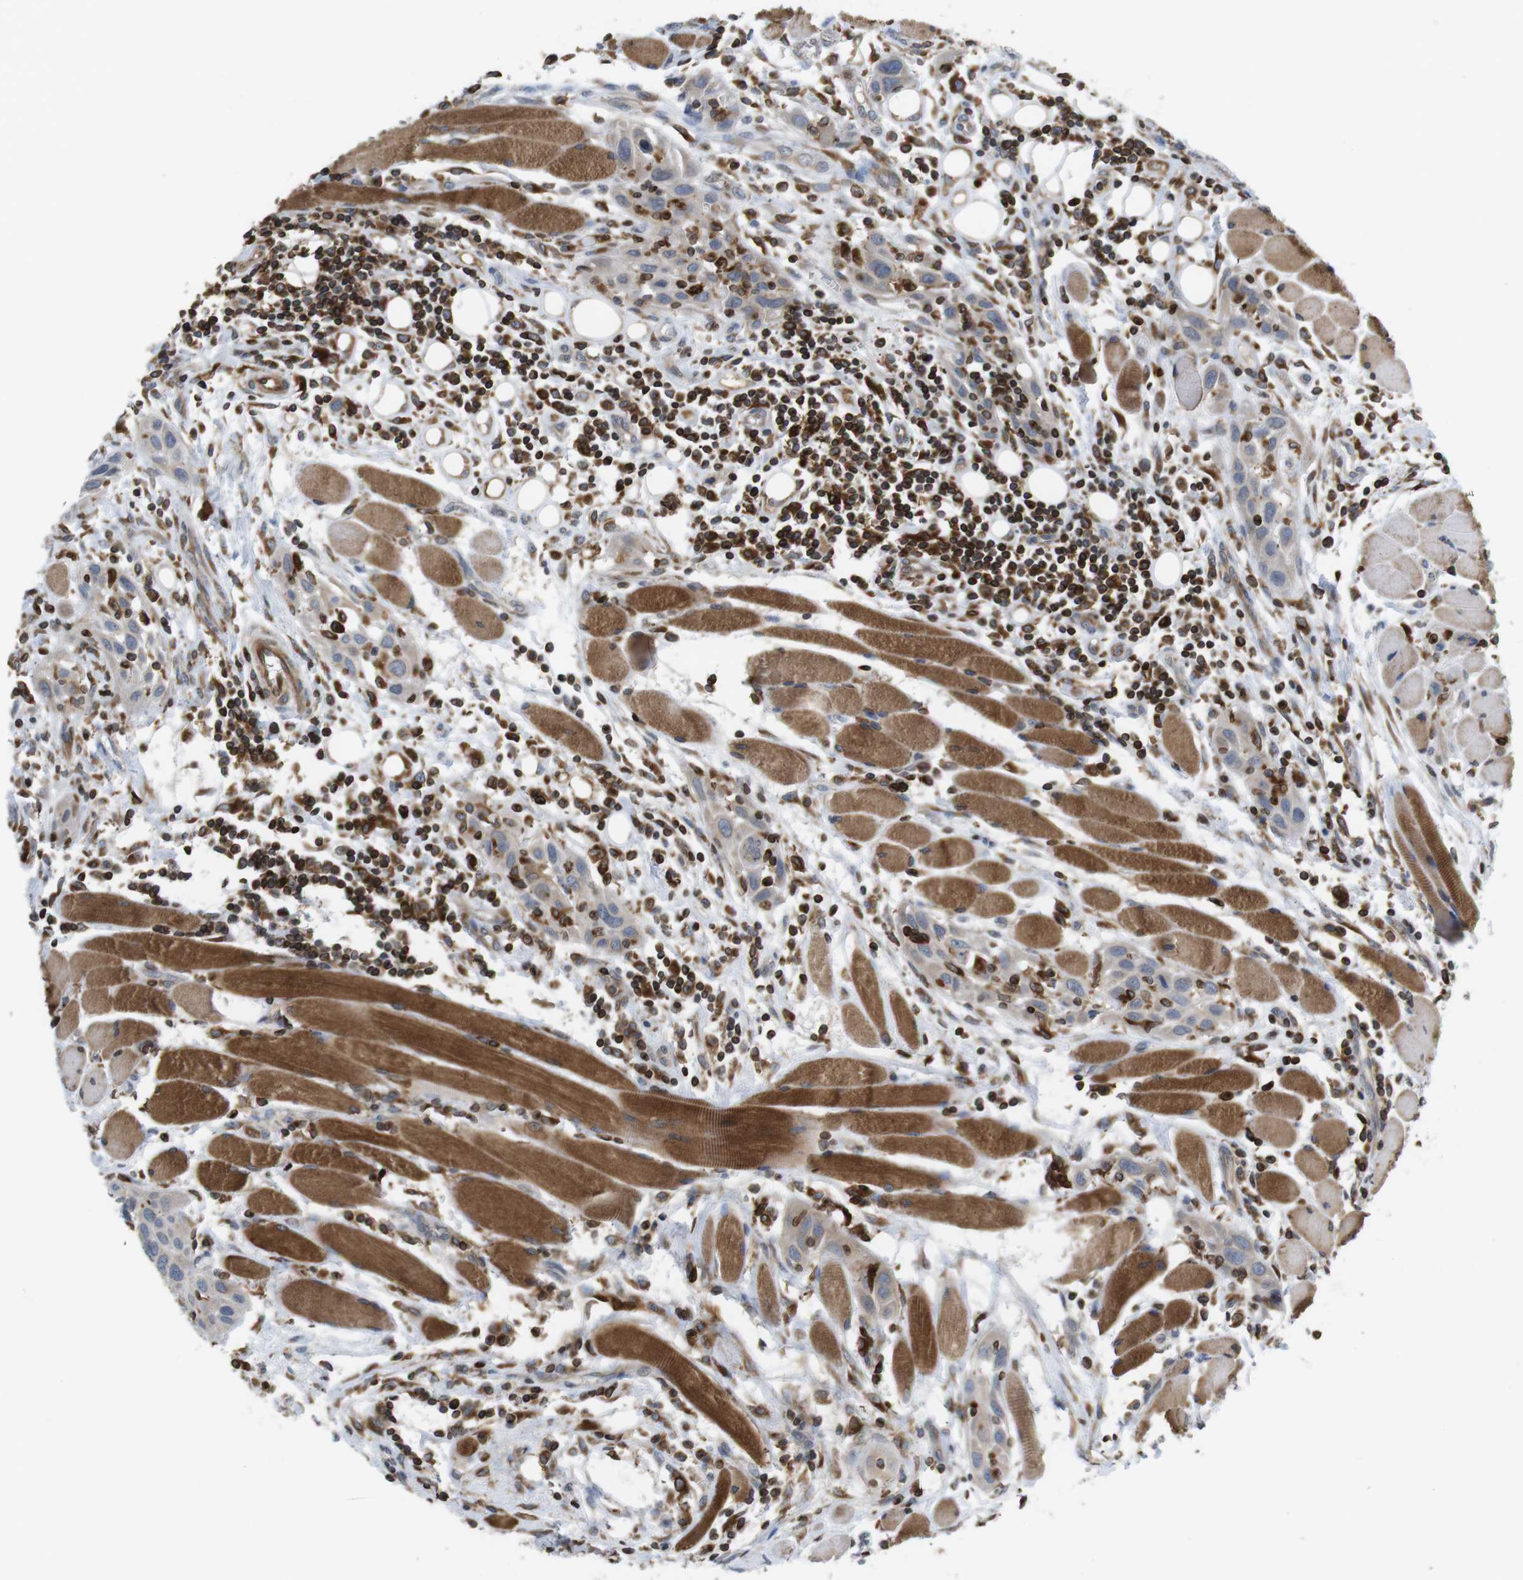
{"staining": {"intensity": "weak", "quantity": ">75%", "location": "cytoplasmic/membranous"}, "tissue": "head and neck cancer", "cell_type": "Tumor cells", "image_type": "cancer", "snomed": [{"axis": "morphology", "description": "Squamous cell carcinoma, NOS"}, {"axis": "topography", "description": "Oral tissue"}, {"axis": "topography", "description": "Head-Neck"}], "caption": "The photomicrograph displays staining of squamous cell carcinoma (head and neck), revealing weak cytoplasmic/membranous protein positivity (brown color) within tumor cells. The protein of interest is shown in brown color, while the nuclei are stained blue.", "gene": "ARL6IP5", "patient": {"sex": "female", "age": 50}}